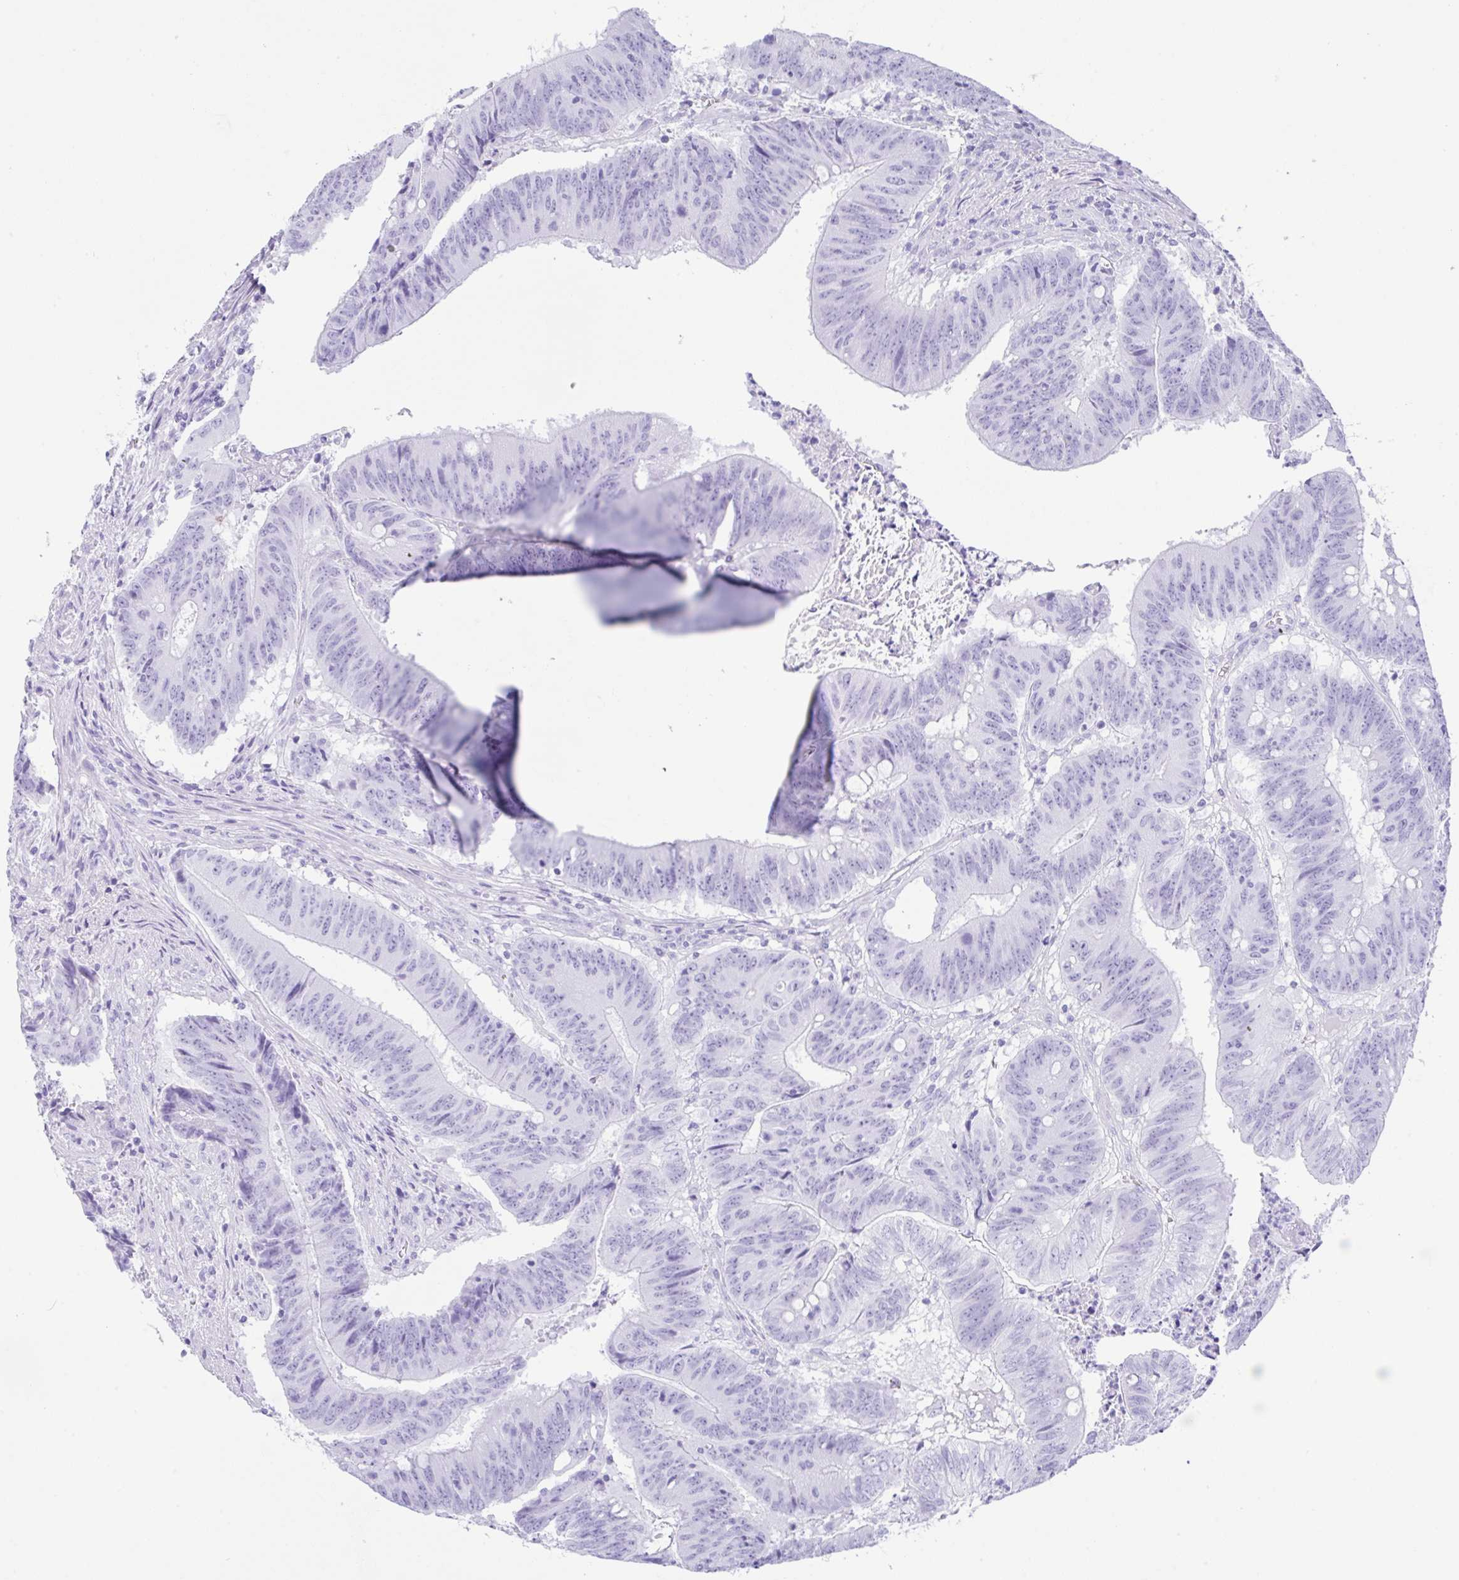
{"staining": {"intensity": "negative", "quantity": "none", "location": "none"}, "tissue": "colorectal cancer", "cell_type": "Tumor cells", "image_type": "cancer", "snomed": [{"axis": "morphology", "description": "Adenocarcinoma, NOS"}, {"axis": "topography", "description": "Colon"}], "caption": "Immunohistochemical staining of colorectal cancer exhibits no significant positivity in tumor cells. Nuclei are stained in blue.", "gene": "CPA1", "patient": {"sex": "female", "age": 87}}